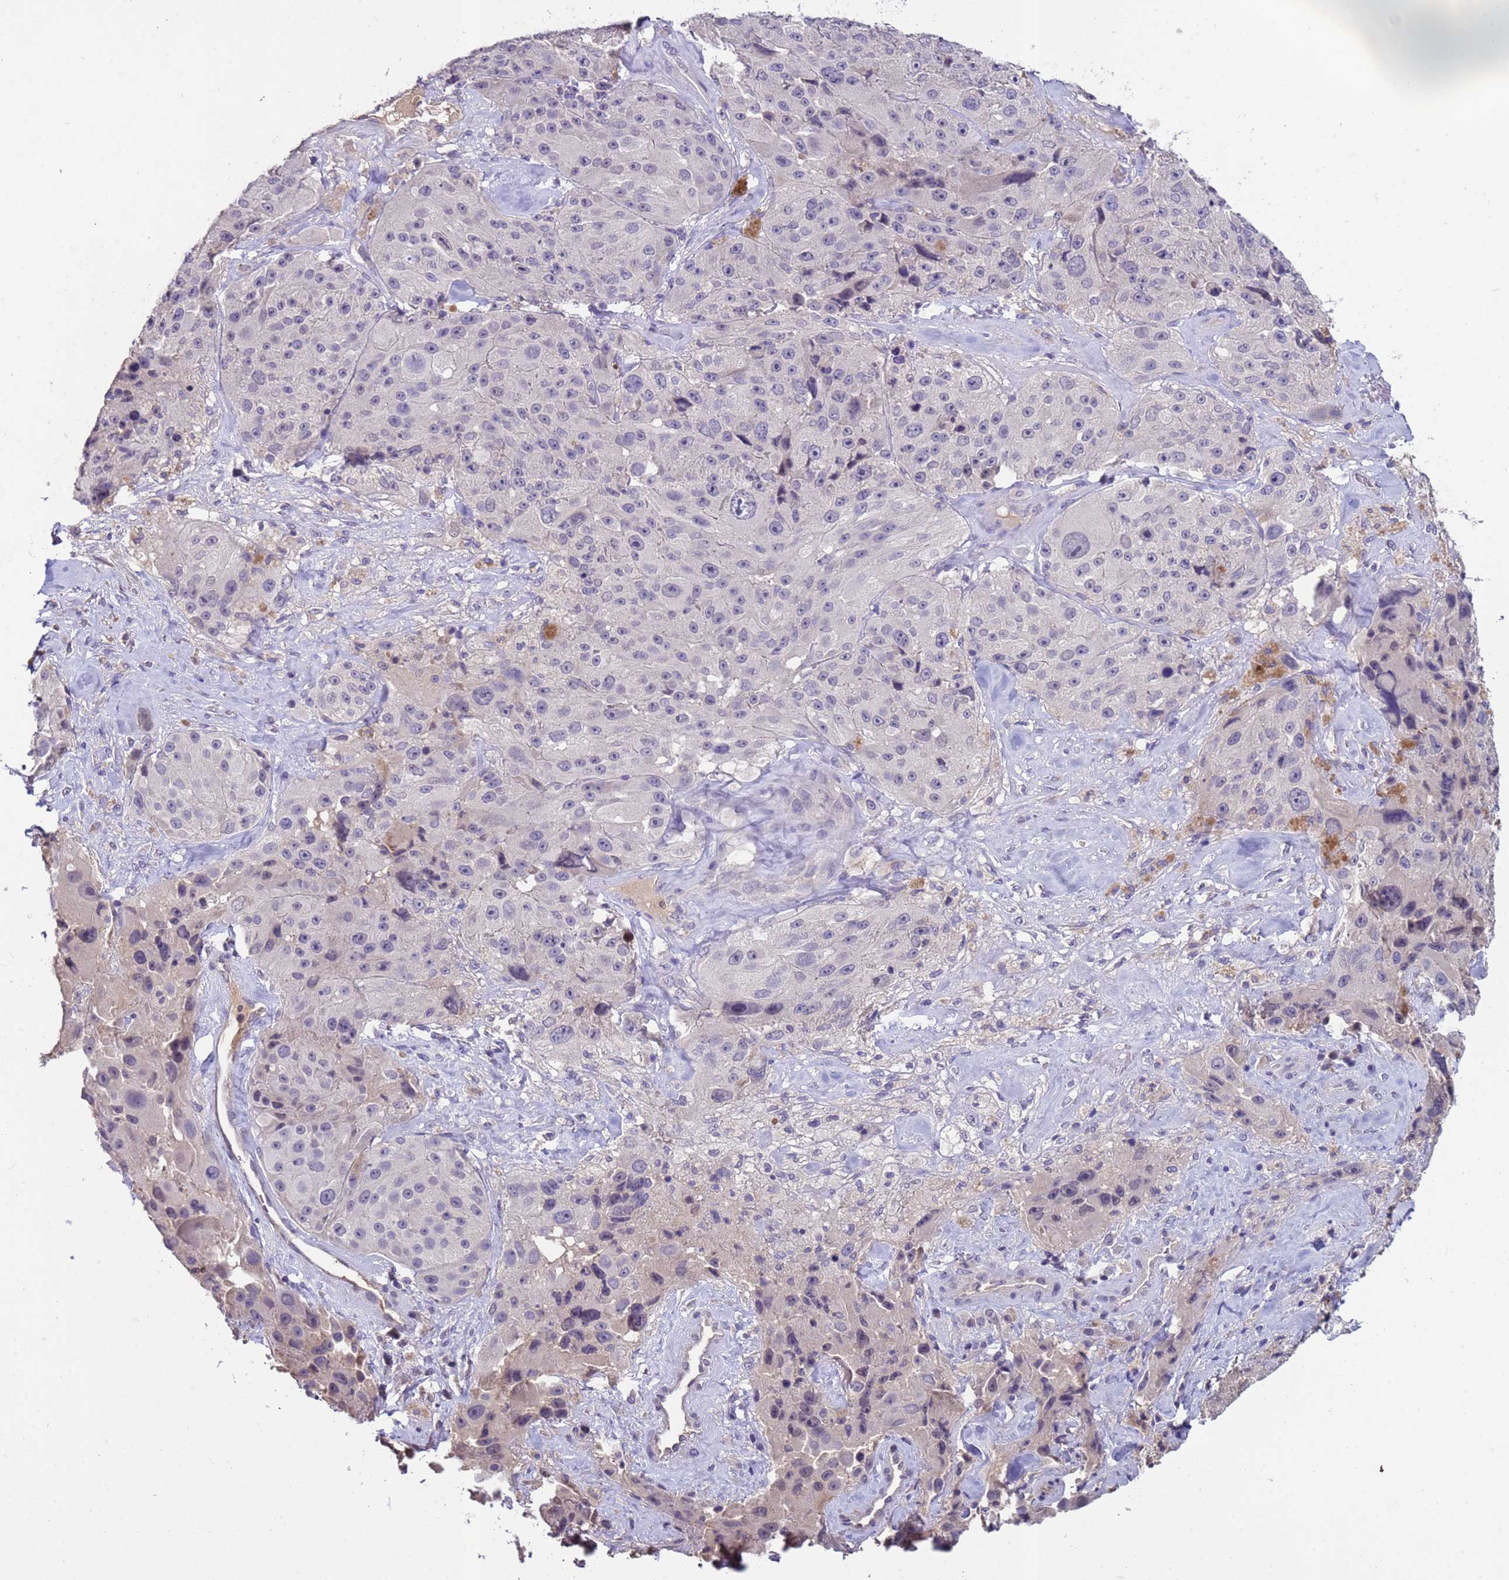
{"staining": {"intensity": "negative", "quantity": "none", "location": "none"}, "tissue": "melanoma", "cell_type": "Tumor cells", "image_type": "cancer", "snomed": [{"axis": "morphology", "description": "Malignant melanoma, Metastatic site"}, {"axis": "topography", "description": "Lymph node"}], "caption": "Tumor cells are negative for protein expression in human melanoma.", "gene": "ZNF248", "patient": {"sex": "male", "age": 62}}